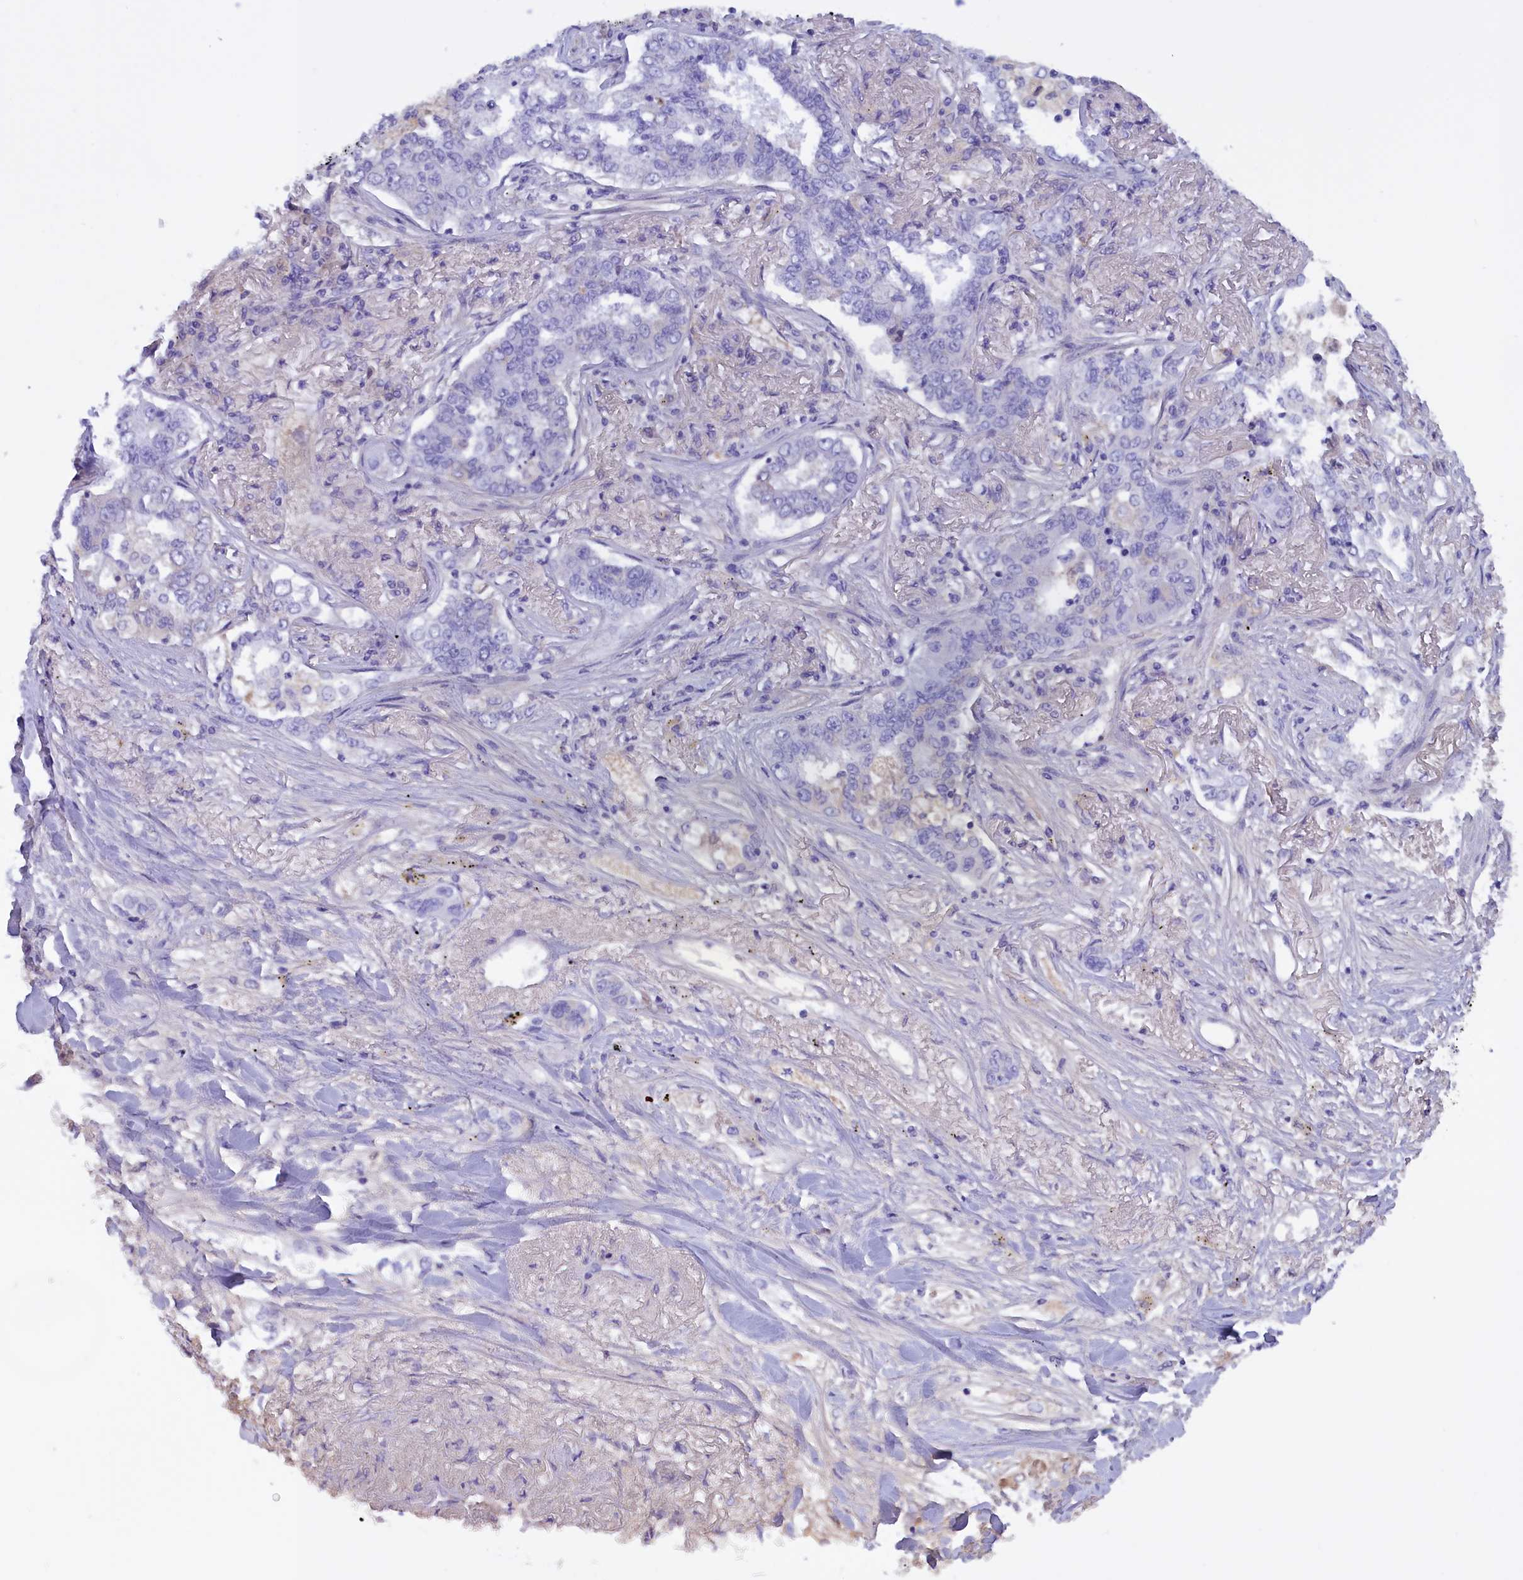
{"staining": {"intensity": "negative", "quantity": "none", "location": "none"}, "tissue": "lung cancer", "cell_type": "Tumor cells", "image_type": "cancer", "snomed": [{"axis": "morphology", "description": "Adenocarcinoma, NOS"}, {"axis": "topography", "description": "Lung"}], "caption": "This image is of lung cancer stained with IHC to label a protein in brown with the nuclei are counter-stained blue. There is no staining in tumor cells.", "gene": "PROK2", "patient": {"sex": "male", "age": 49}}